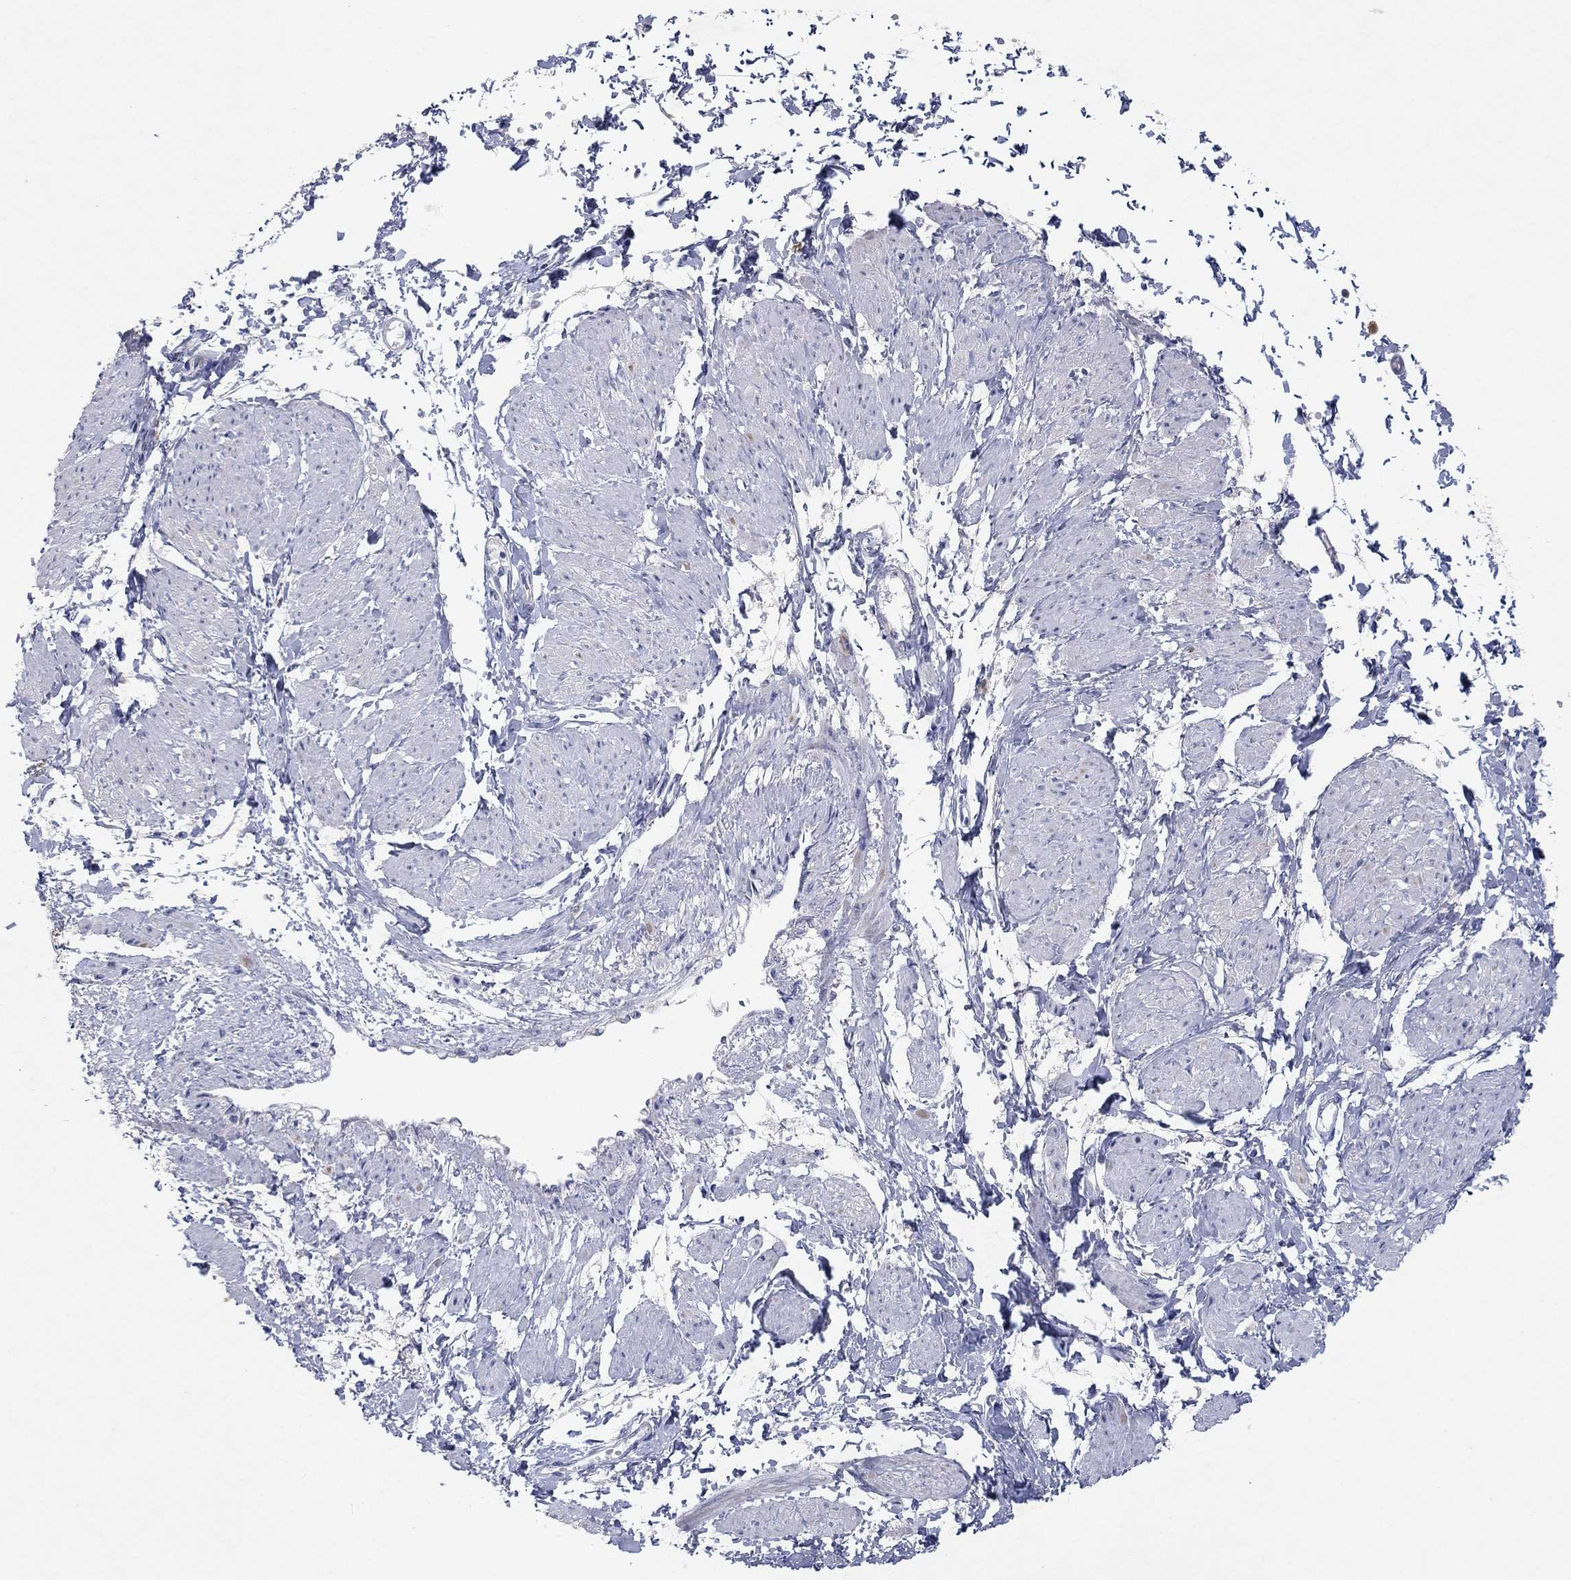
{"staining": {"intensity": "negative", "quantity": "none", "location": "none"}, "tissue": "smooth muscle", "cell_type": "Smooth muscle cells", "image_type": "normal", "snomed": [{"axis": "morphology", "description": "Normal tissue, NOS"}, {"axis": "topography", "description": "Smooth muscle"}, {"axis": "topography", "description": "Uterus"}], "caption": "The image exhibits no staining of smooth muscle cells in benign smooth muscle.", "gene": "KRT40", "patient": {"sex": "female", "age": 39}}